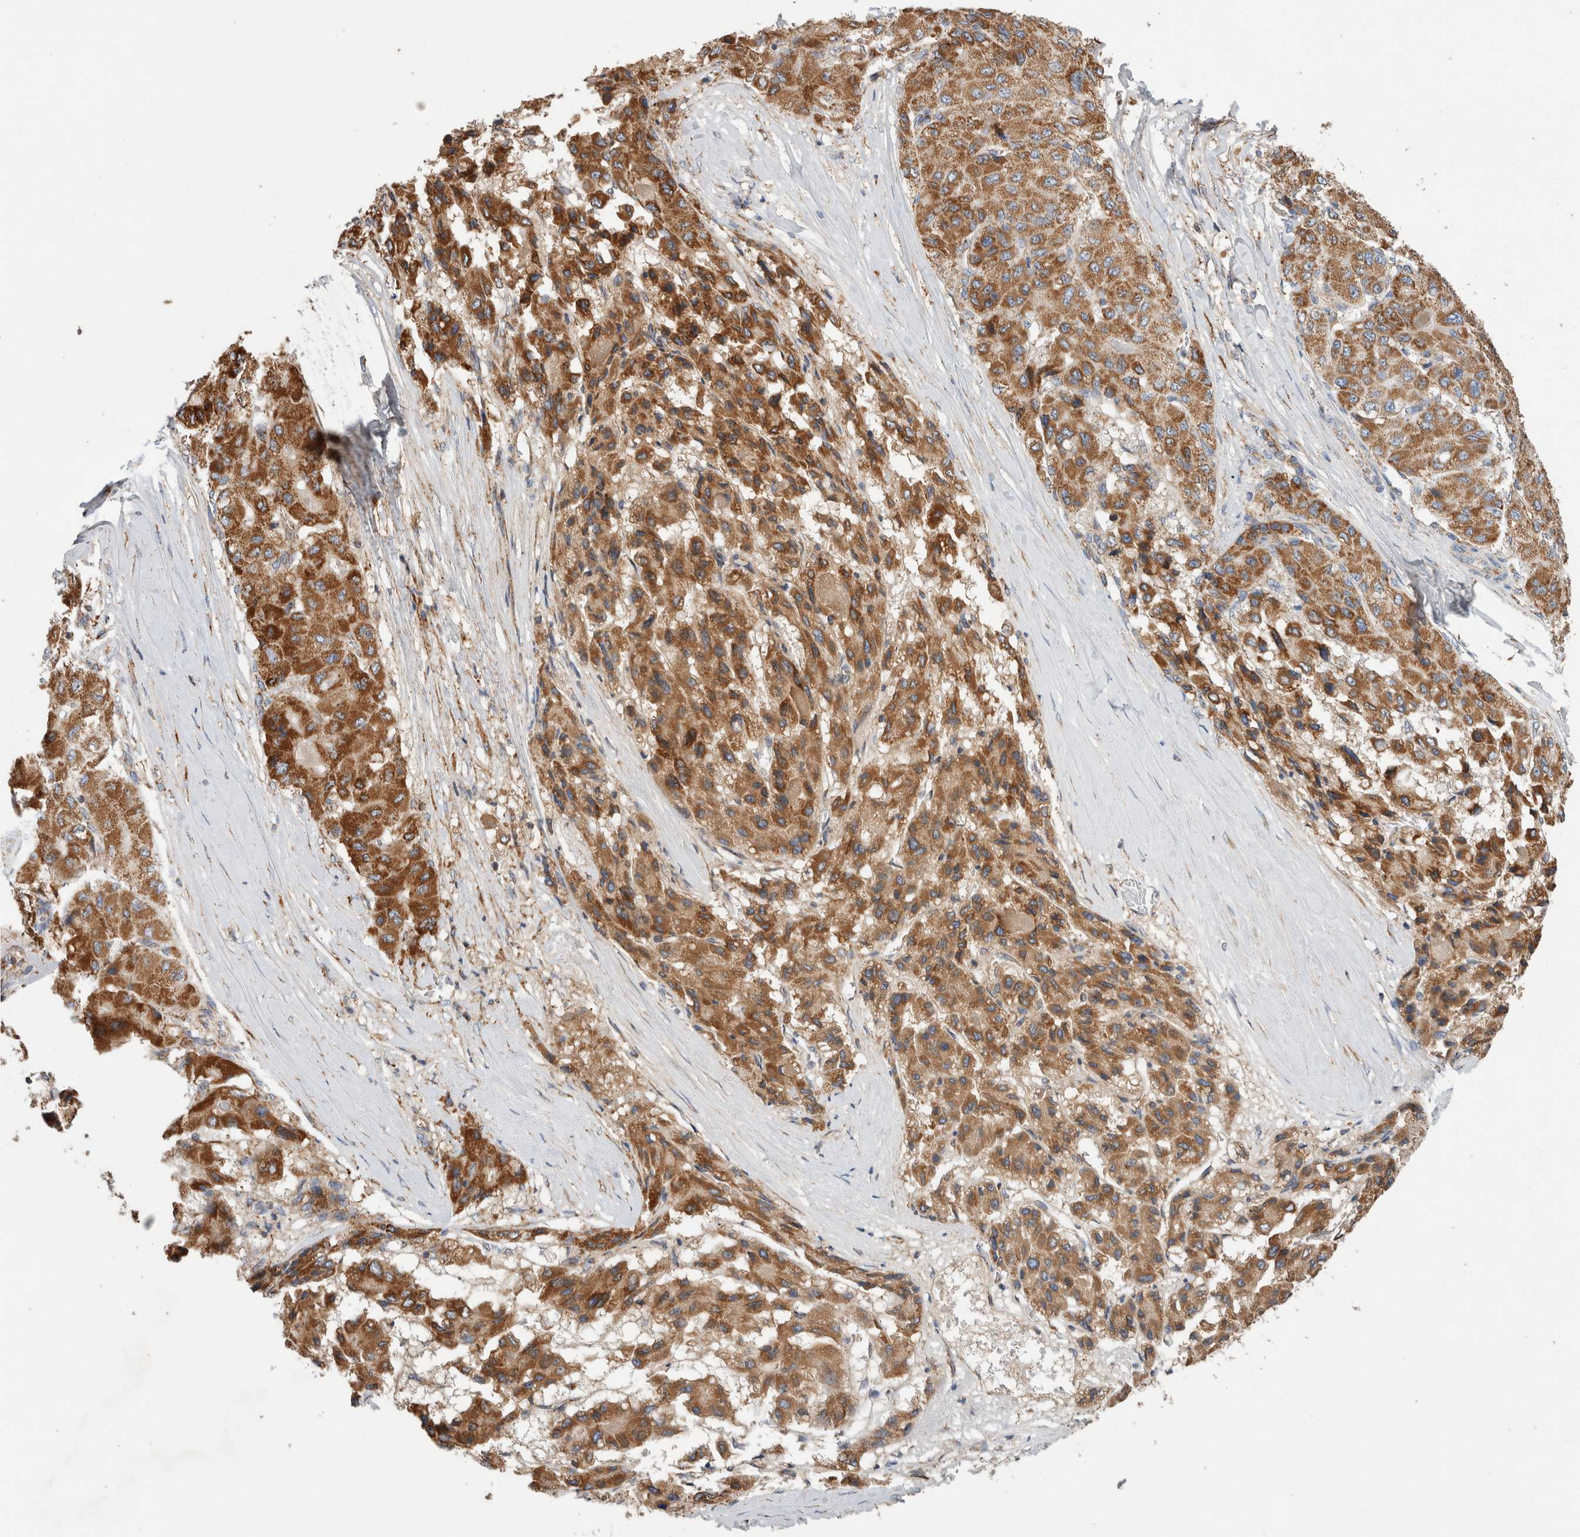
{"staining": {"intensity": "strong", "quantity": ">75%", "location": "cytoplasmic/membranous"}, "tissue": "liver cancer", "cell_type": "Tumor cells", "image_type": "cancer", "snomed": [{"axis": "morphology", "description": "Carcinoma, Hepatocellular, NOS"}, {"axis": "topography", "description": "Liver"}], "caption": "High-power microscopy captured an immunohistochemistry histopathology image of liver cancer (hepatocellular carcinoma), revealing strong cytoplasmic/membranous expression in approximately >75% of tumor cells.", "gene": "IARS2", "patient": {"sex": "male", "age": 80}}